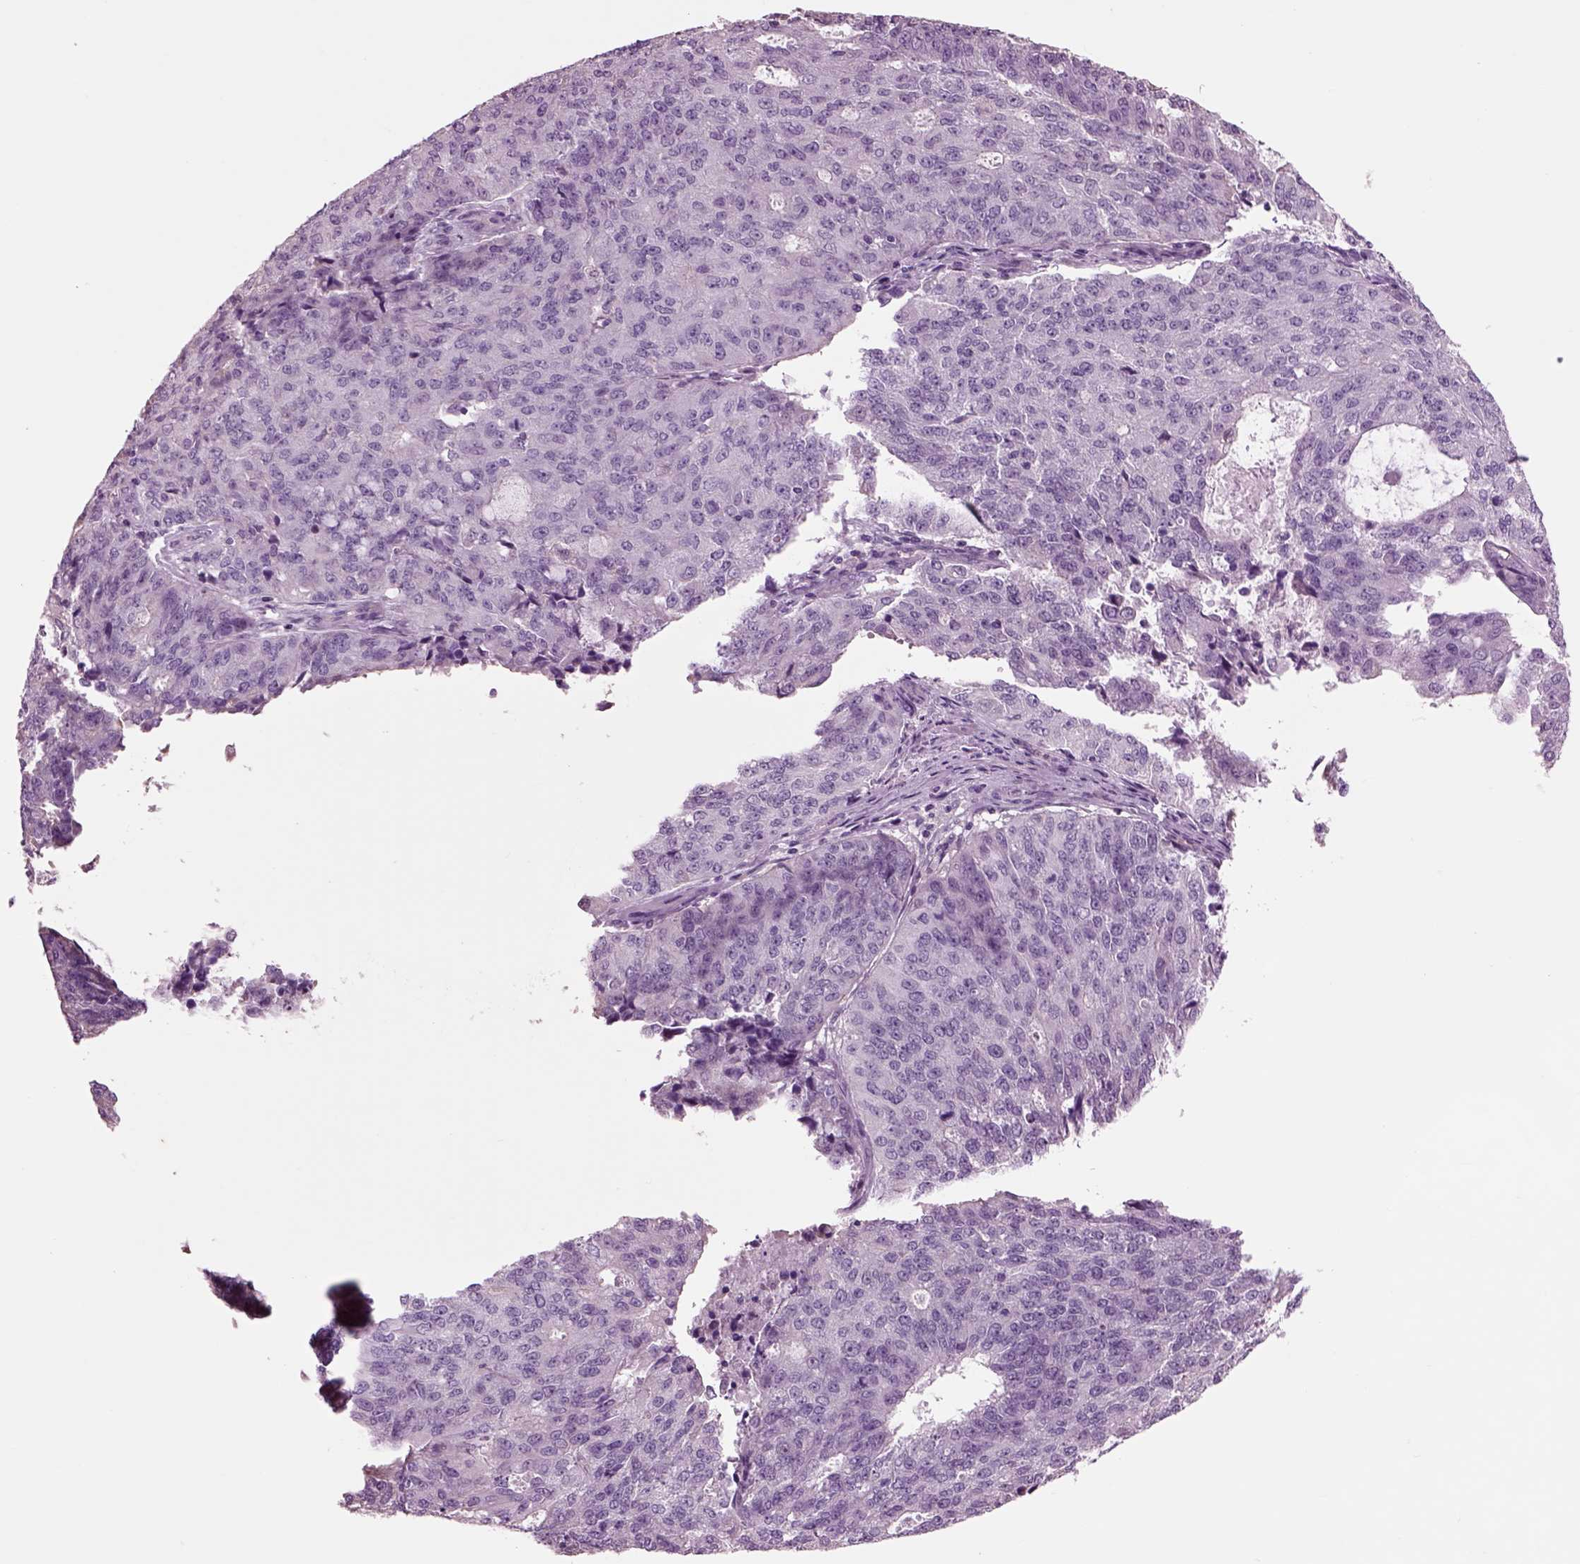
{"staining": {"intensity": "negative", "quantity": "none", "location": "none"}, "tissue": "endometrial cancer", "cell_type": "Tumor cells", "image_type": "cancer", "snomed": [{"axis": "morphology", "description": "Adenocarcinoma, NOS"}, {"axis": "topography", "description": "Endometrium"}], "caption": "This is an immunohistochemistry micrograph of adenocarcinoma (endometrial). There is no positivity in tumor cells.", "gene": "CHGB", "patient": {"sex": "female", "age": 82}}